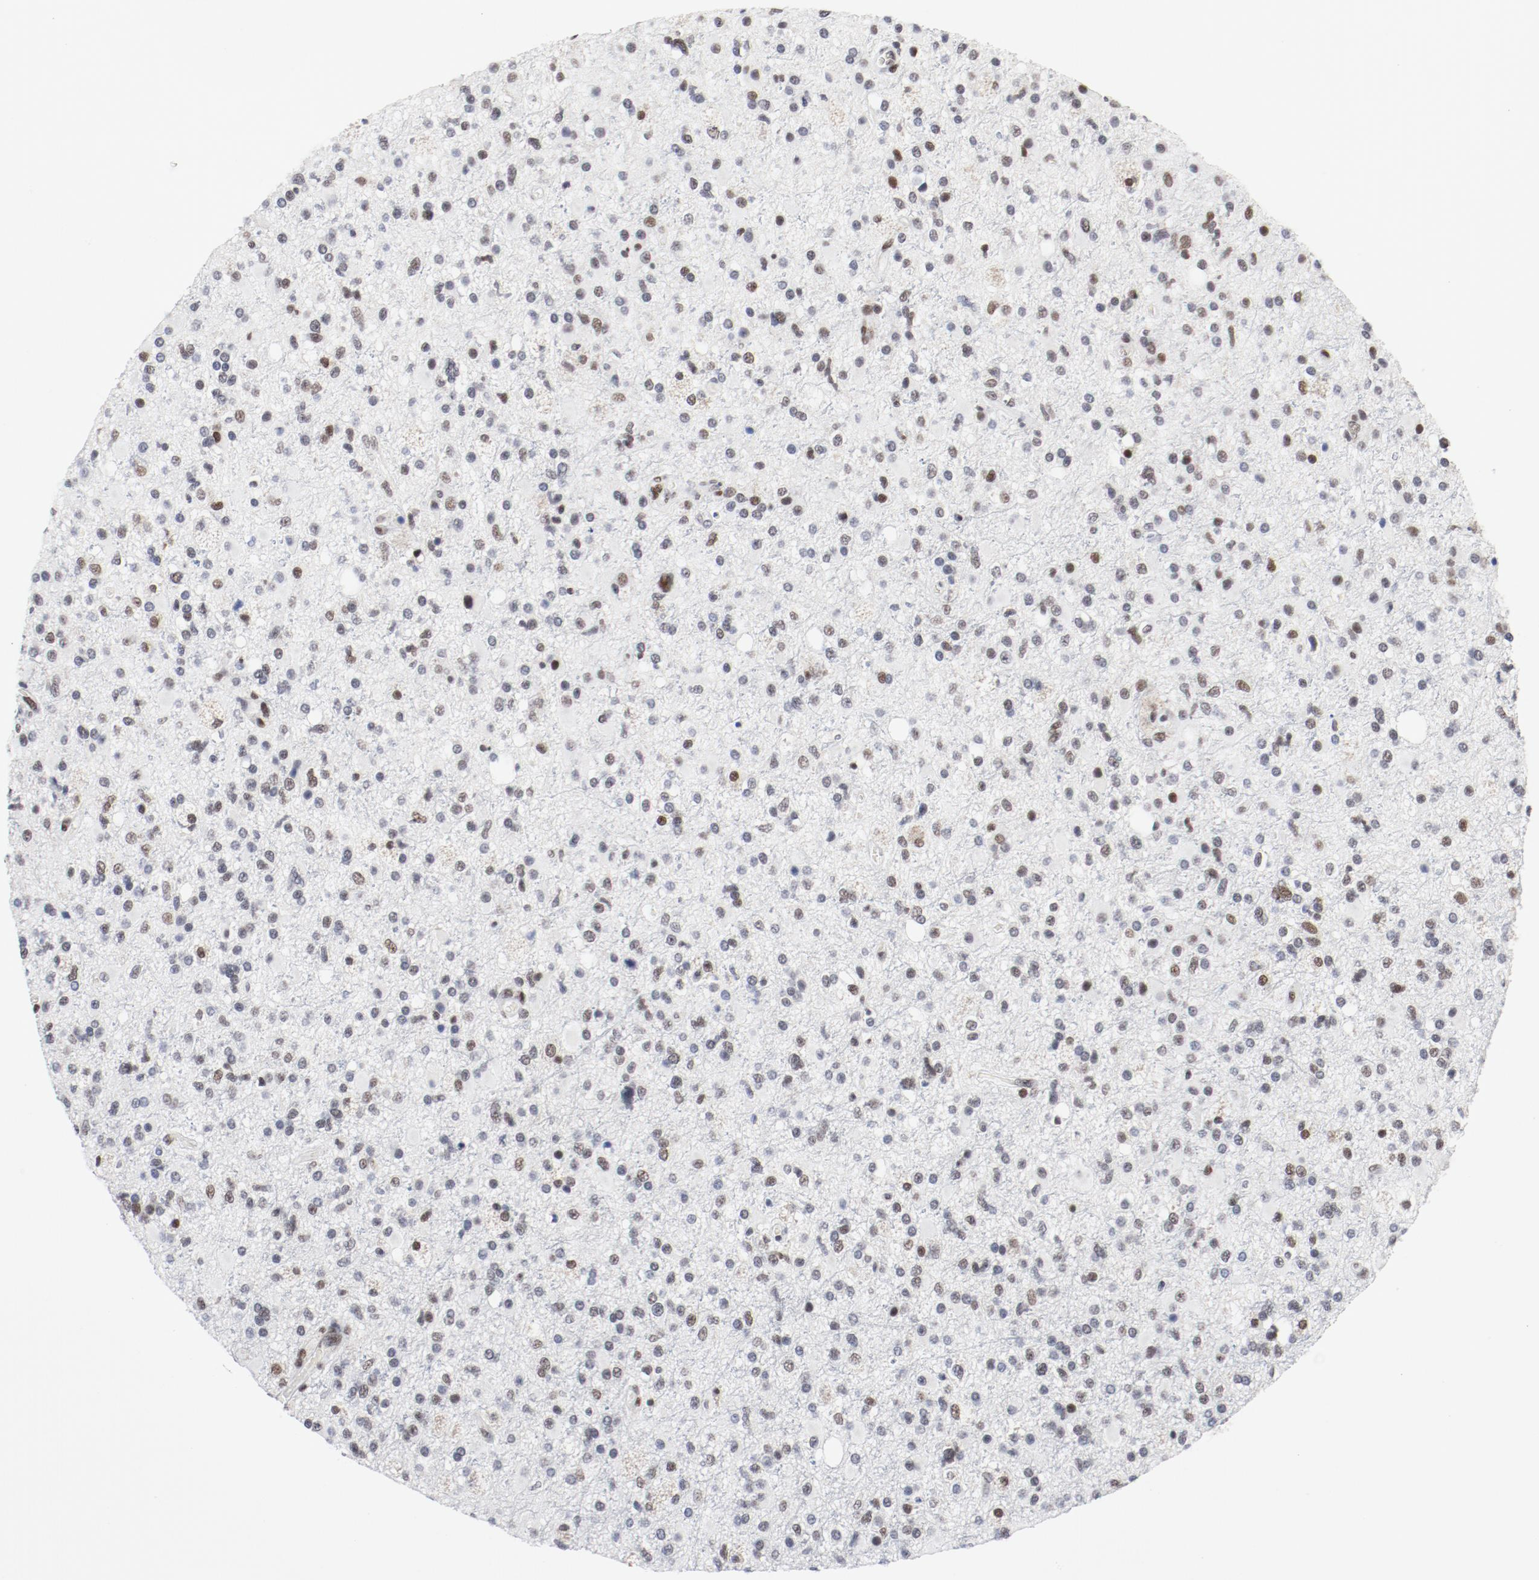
{"staining": {"intensity": "moderate", "quantity": "25%-75%", "location": "nuclear"}, "tissue": "glioma", "cell_type": "Tumor cells", "image_type": "cancer", "snomed": [{"axis": "morphology", "description": "Glioma, malignant, High grade"}, {"axis": "topography", "description": "Brain"}], "caption": "A photomicrograph of malignant glioma (high-grade) stained for a protein exhibits moderate nuclear brown staining in tumor cells. The staining was performed using DAB (3,3'-diaminobenzidine) to visualize the protein expression in brown, while the nuclei were stained in blue with hematoxylin (Magnification: 20x).", "gene": "ARNT", "patient": {"sex": "male", "age": 33}}